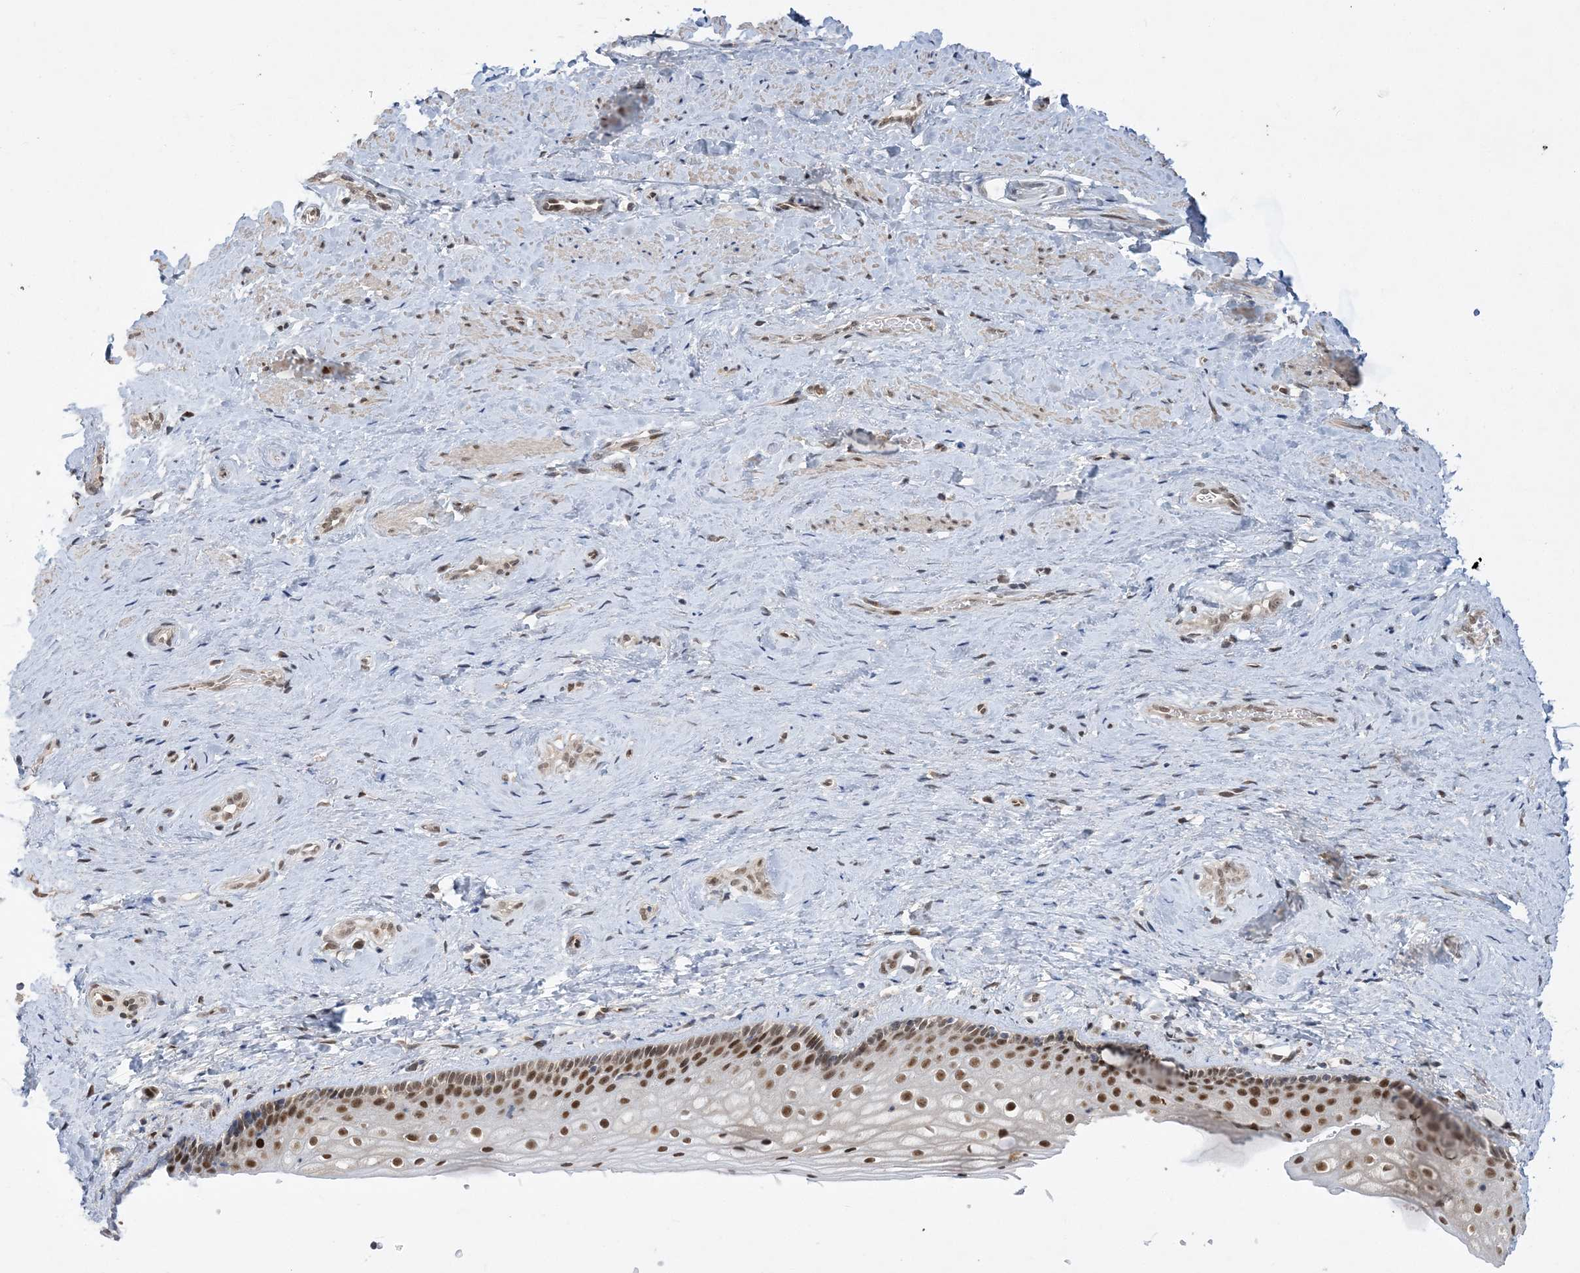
{"staining": {"intensity": "moderate", "quantity": ">75%", "location": "nuclear"}, "tissue": "vagina", "cell_type": "Squamous epithelial cells", "image_type": "normal", "snomed": [{"axis": "morphology", "description": "Normal tissue, NOS"}, {"axis": "topography", "description": "Vagina"}], "caption": "Normal vagina exhibits moderate nuclear expression in approximately >75% of squamous epithelial cells, visualized by immunohistochemistry. (Brightfield microscopy of DAB IHC at high magnification).", "gene": "WAC", "patient": {"sex": "female", "age": 46}}